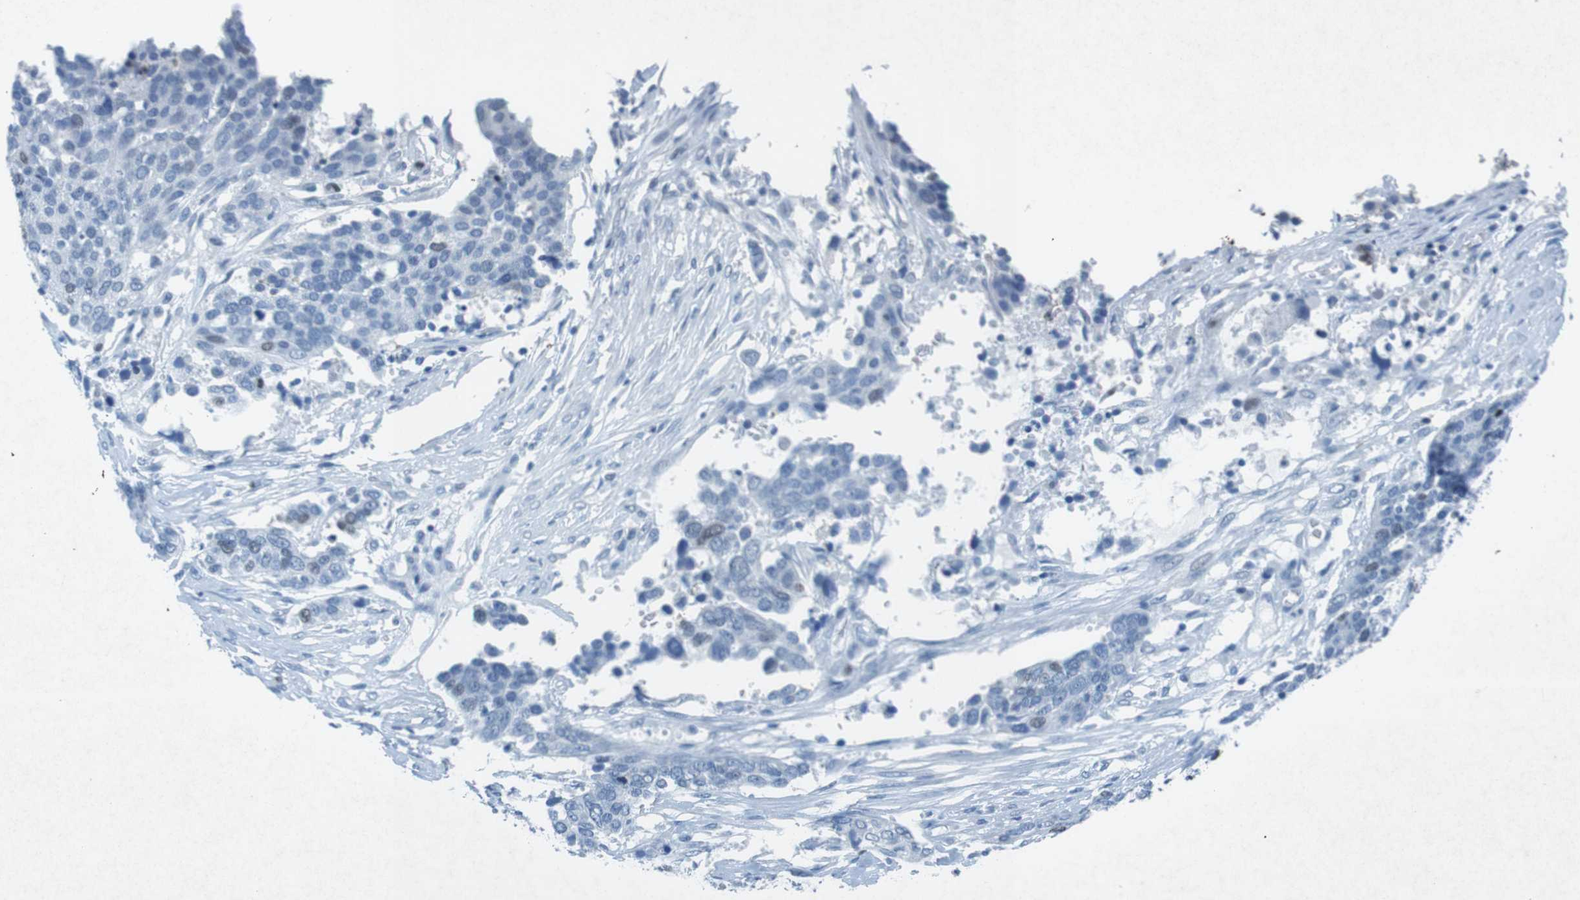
{"staining": {"intensity": "weak", "quantity": "<25%", "location": "nuclear"}, "tissue": "ovarian cancer", "cell_type": "Tumor cells", "image_type": "cancer", "snomed": [{"axis": "morphology", "description": "Cystadenocarcinoma, serous, NOS"}, {"axis": "topography", "description": "Ovary"}], "caption": "Ovarian cancer stained for a protein using immunohistochemistry (IHC) reveals no positivity tumor cells.", "gene": "CTAG1B", "patient": {"sex": "female", "age": 44}}